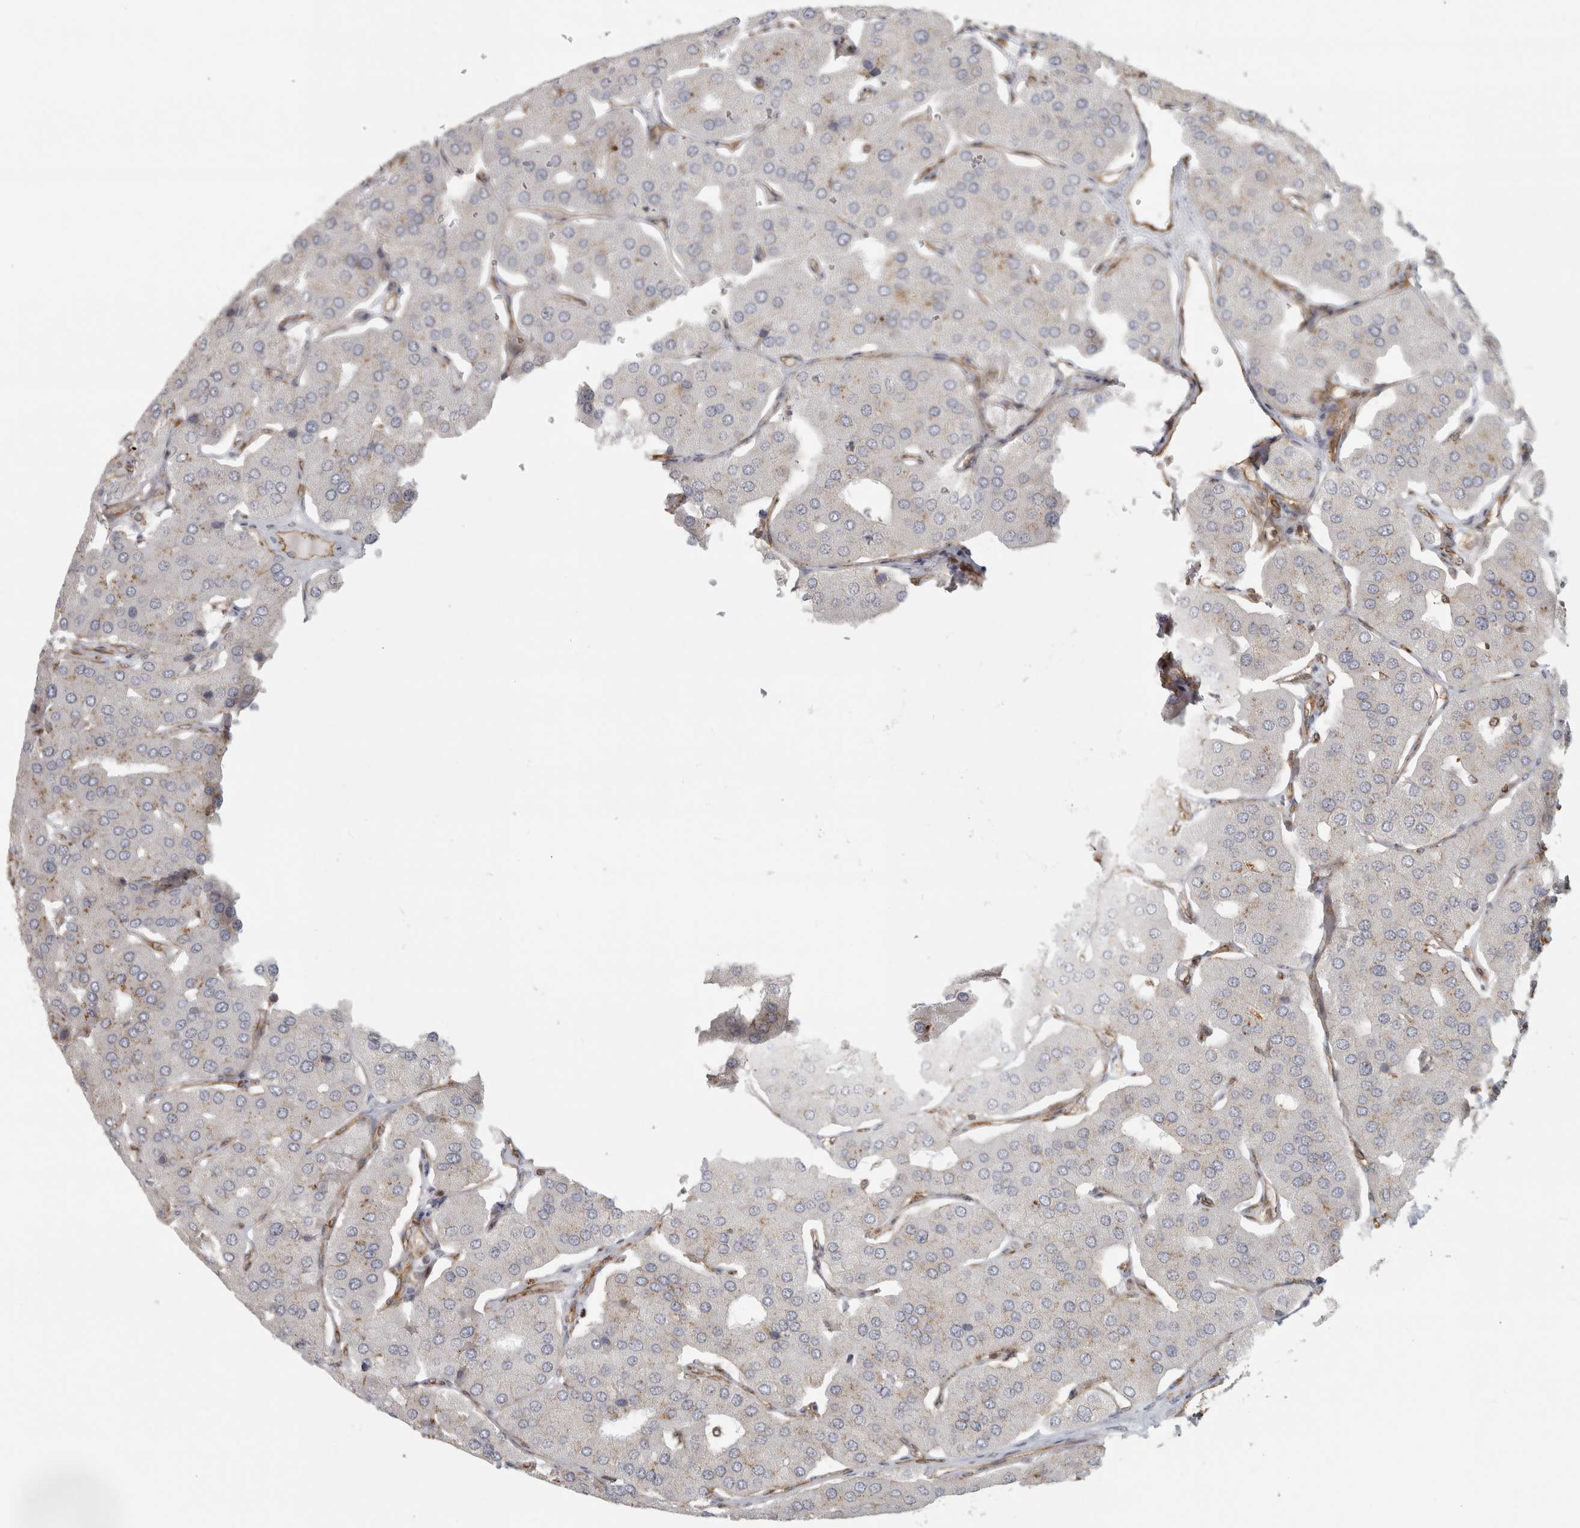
{"staining": {"intensity": "weak", "quantity": "25%-75%", "location": "cytoplasmic/membranous"}, "tissue": "parathyroid gland", "cell_type": "Glandular cells", "image_type": "normal", "snomed": [{"axis": "morphology", "description": "Normal tissue, NOS"}, {"axis": "morphology", "description": "Adenoma, NOS"}, {"axis": "topography", "description": "Parathyroid gland"}], "caption": "Protein expression analysis of unremarkable human parathyroid gland reveals weak cytoplasmic/membranous staining in about 25%-75% of glandular cells. Using DAB (3,3'-diaminobenzidine) (brown) and hematoxylin (blue) stains, captured at high magnification using brightfield microscopy.", "gene": "HLA", "patient": {"sex": "female", "age": 86}}